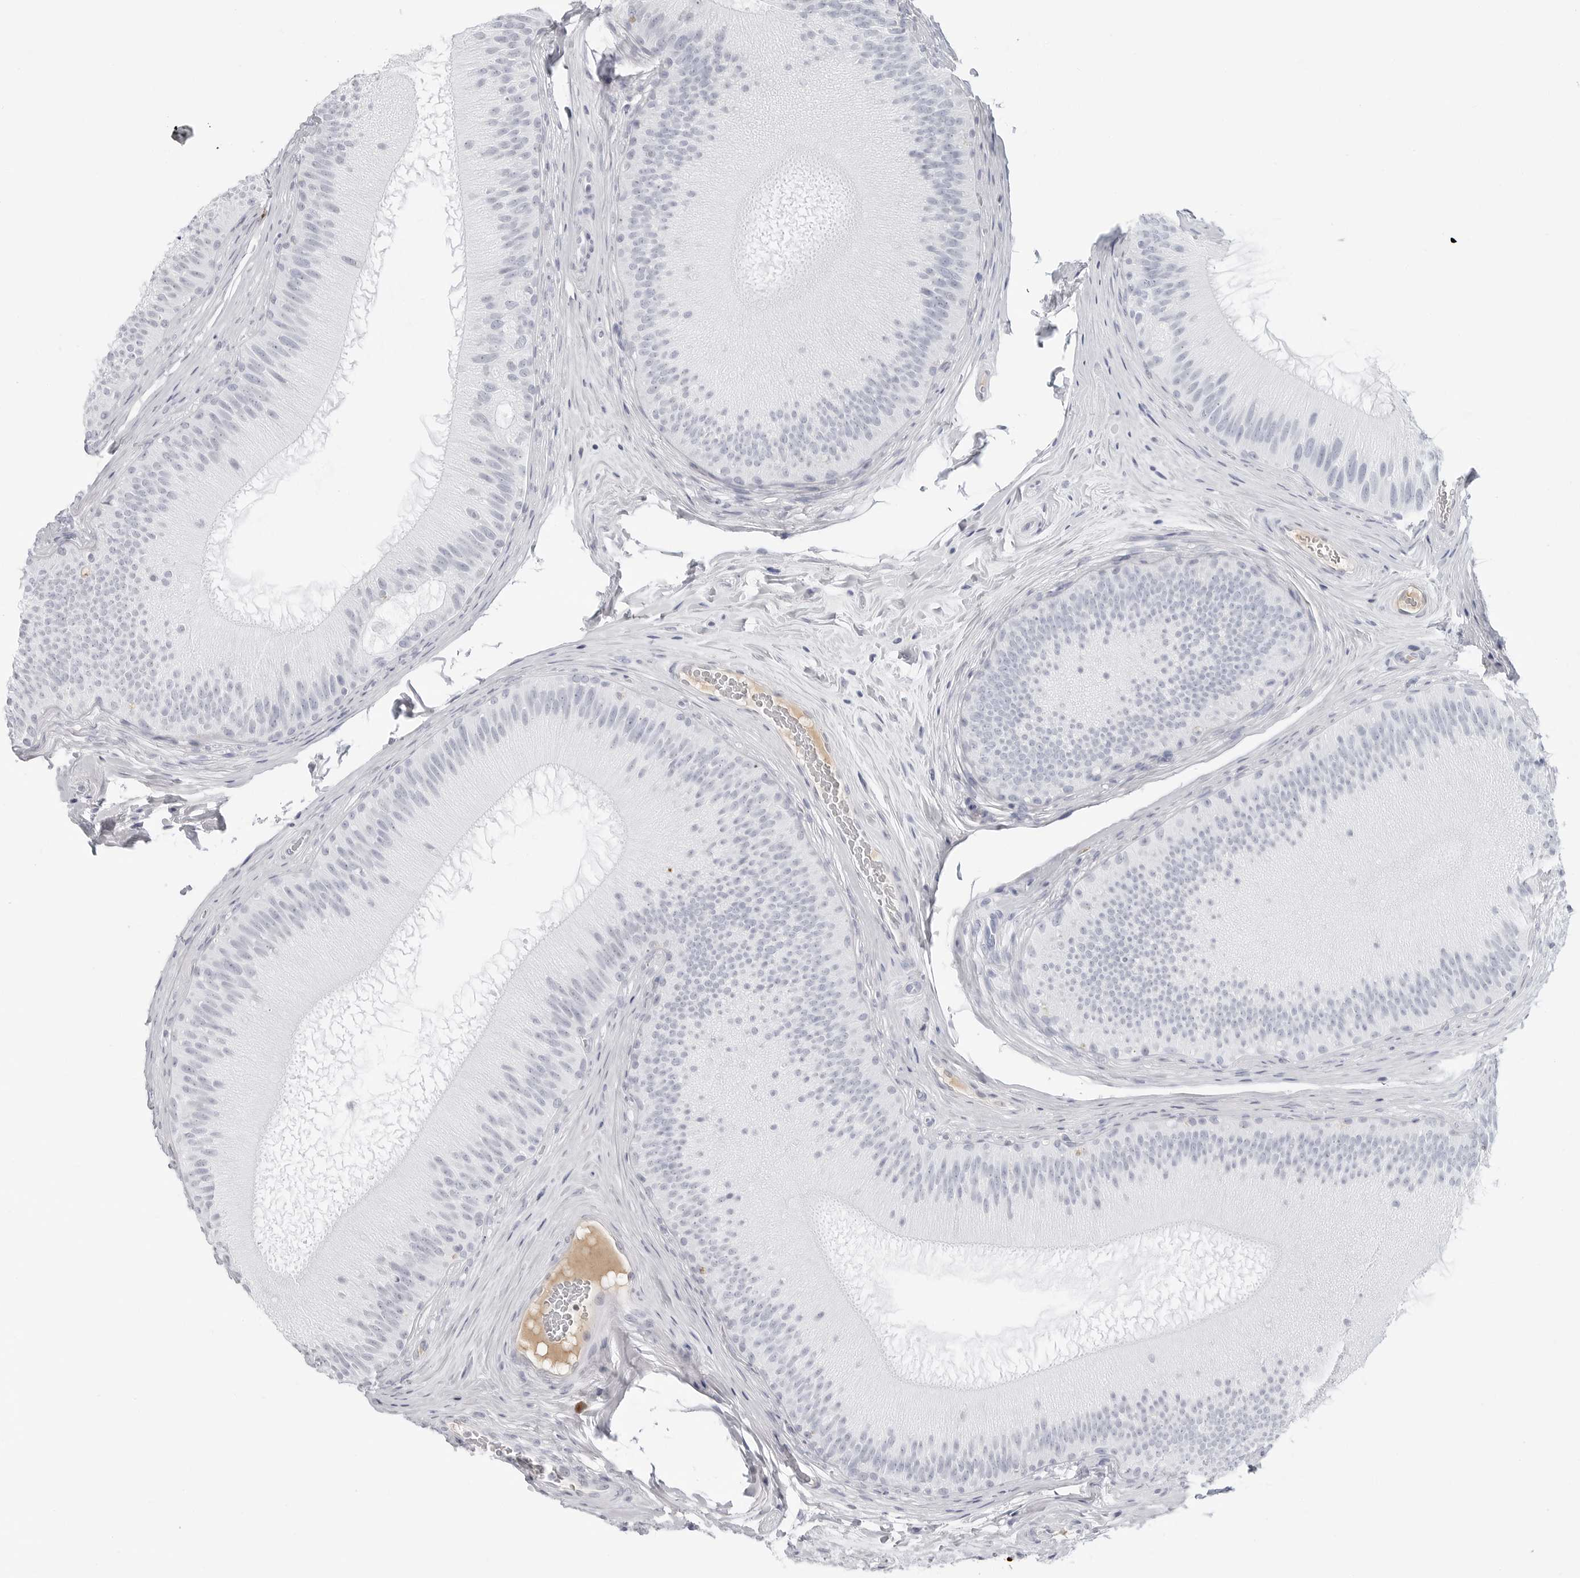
{"staining": {"intensity": "strong", "quantity": "<25%", "location": "cytoplasmic/membranous"}, "tissue": "epididymis", "cell_type": "Glandular cells", "image_type": "normal", "snomed": [{"axis": "morphology", "description": "Normal tissue, NOS"}, {"axis": "topography", "description": "Epididymis"}], "caption": "DAB immunohistochemical staining of normal epididymis exhibits strong cytoplasmic/membranous protein expression in about <25% of glandular cells.", "gene": "AMPD1", "patient": {"sex": "male", "age": 45}}